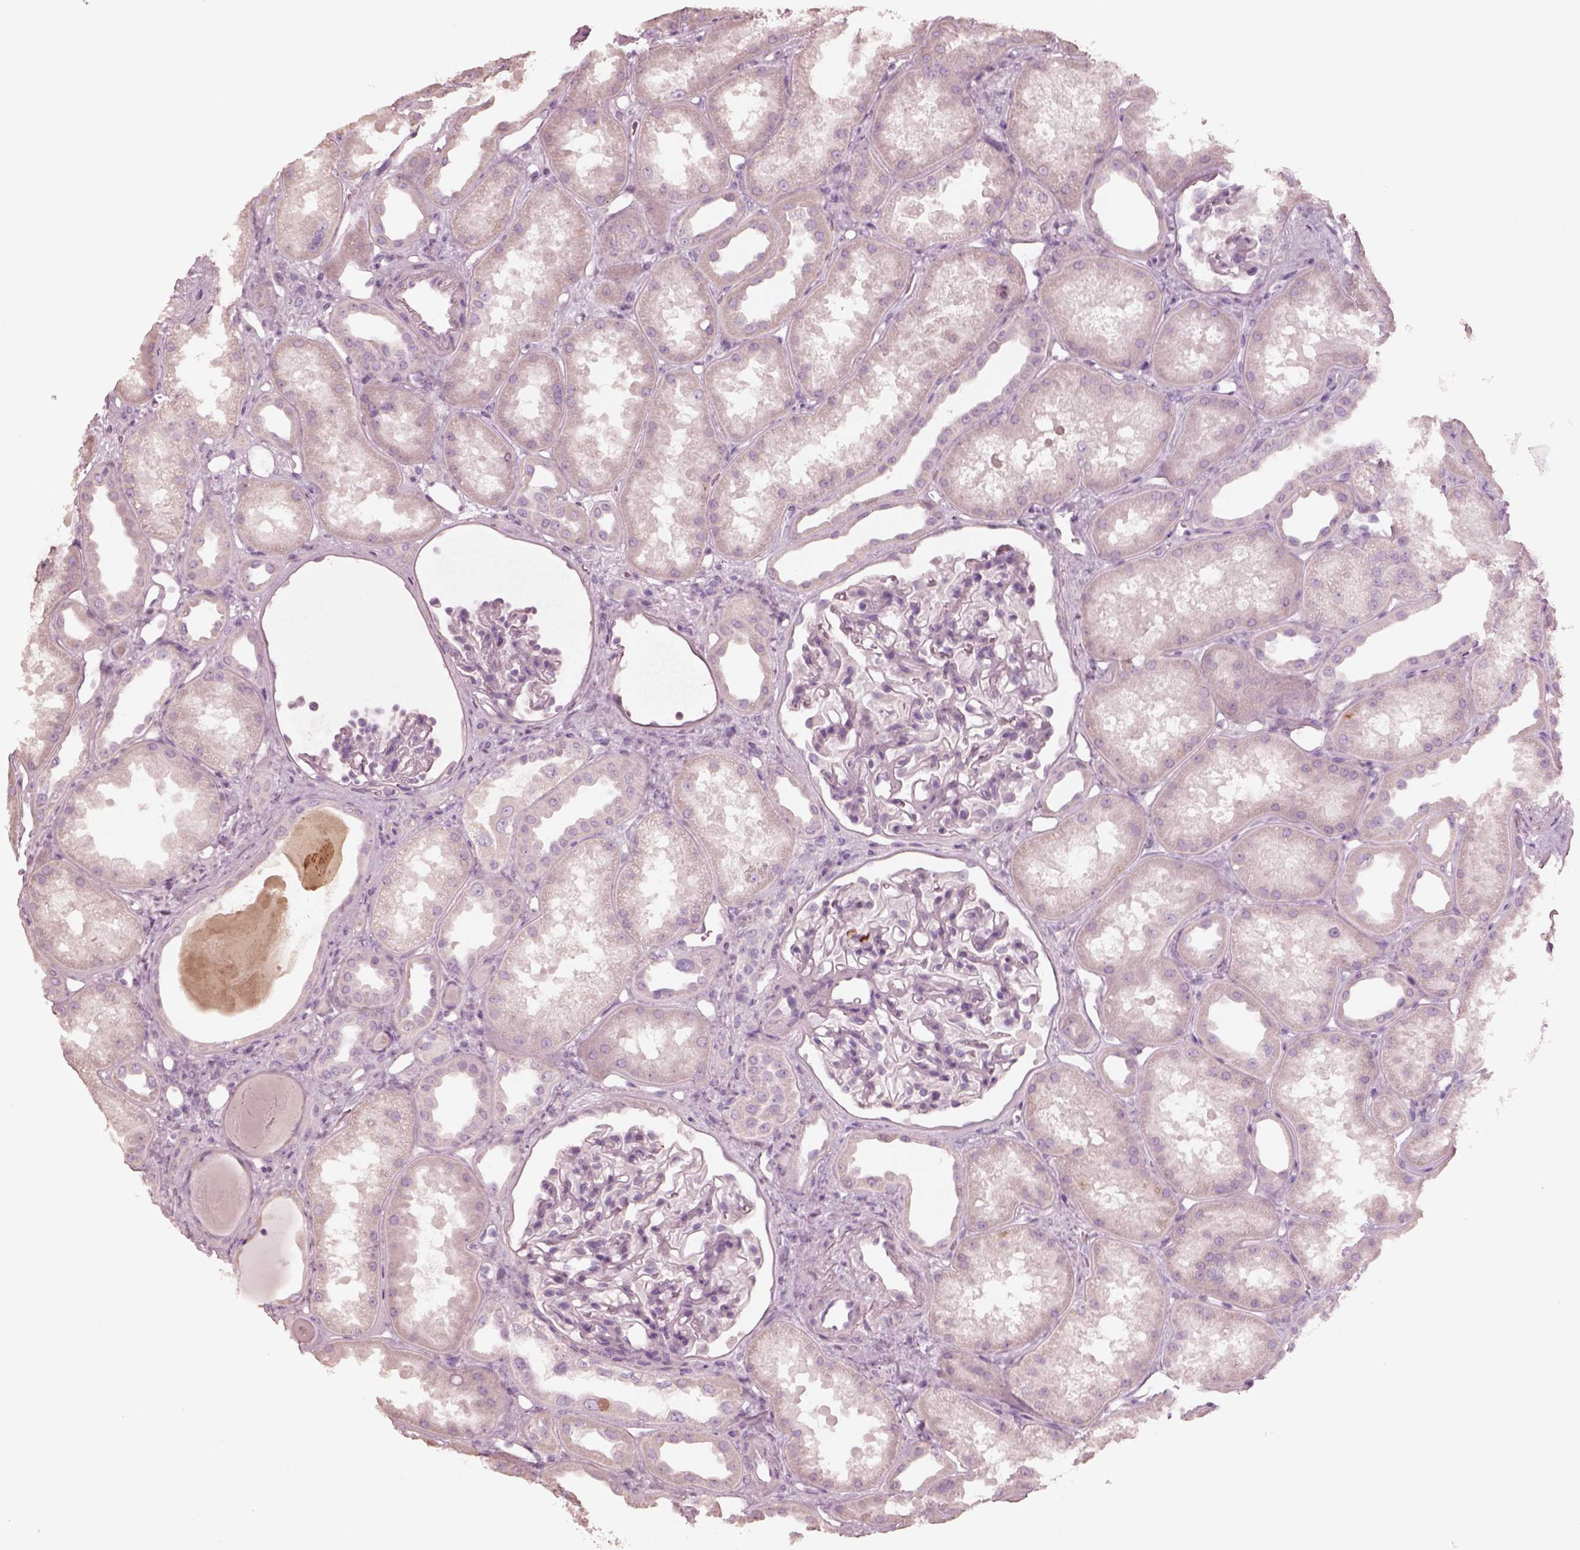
{"staining": {"intensity": "negative", "quantity": "none", "location": "none"}, "tissue": "kidney", "cell_type": "Cells in glomeruli", "image_type": "normal", "snomed": [{"axis": "morphology", "description": "Normal tissue, NOS"}, {"axis": "topography", "description": "Kidney"}], "caption": "IHC image of normal kidney stained for a protein (brown), which exhibits no expression in cells in glomeruli.", "gene": "ZP4", "patient": {"sex": "male", "age": 61}}